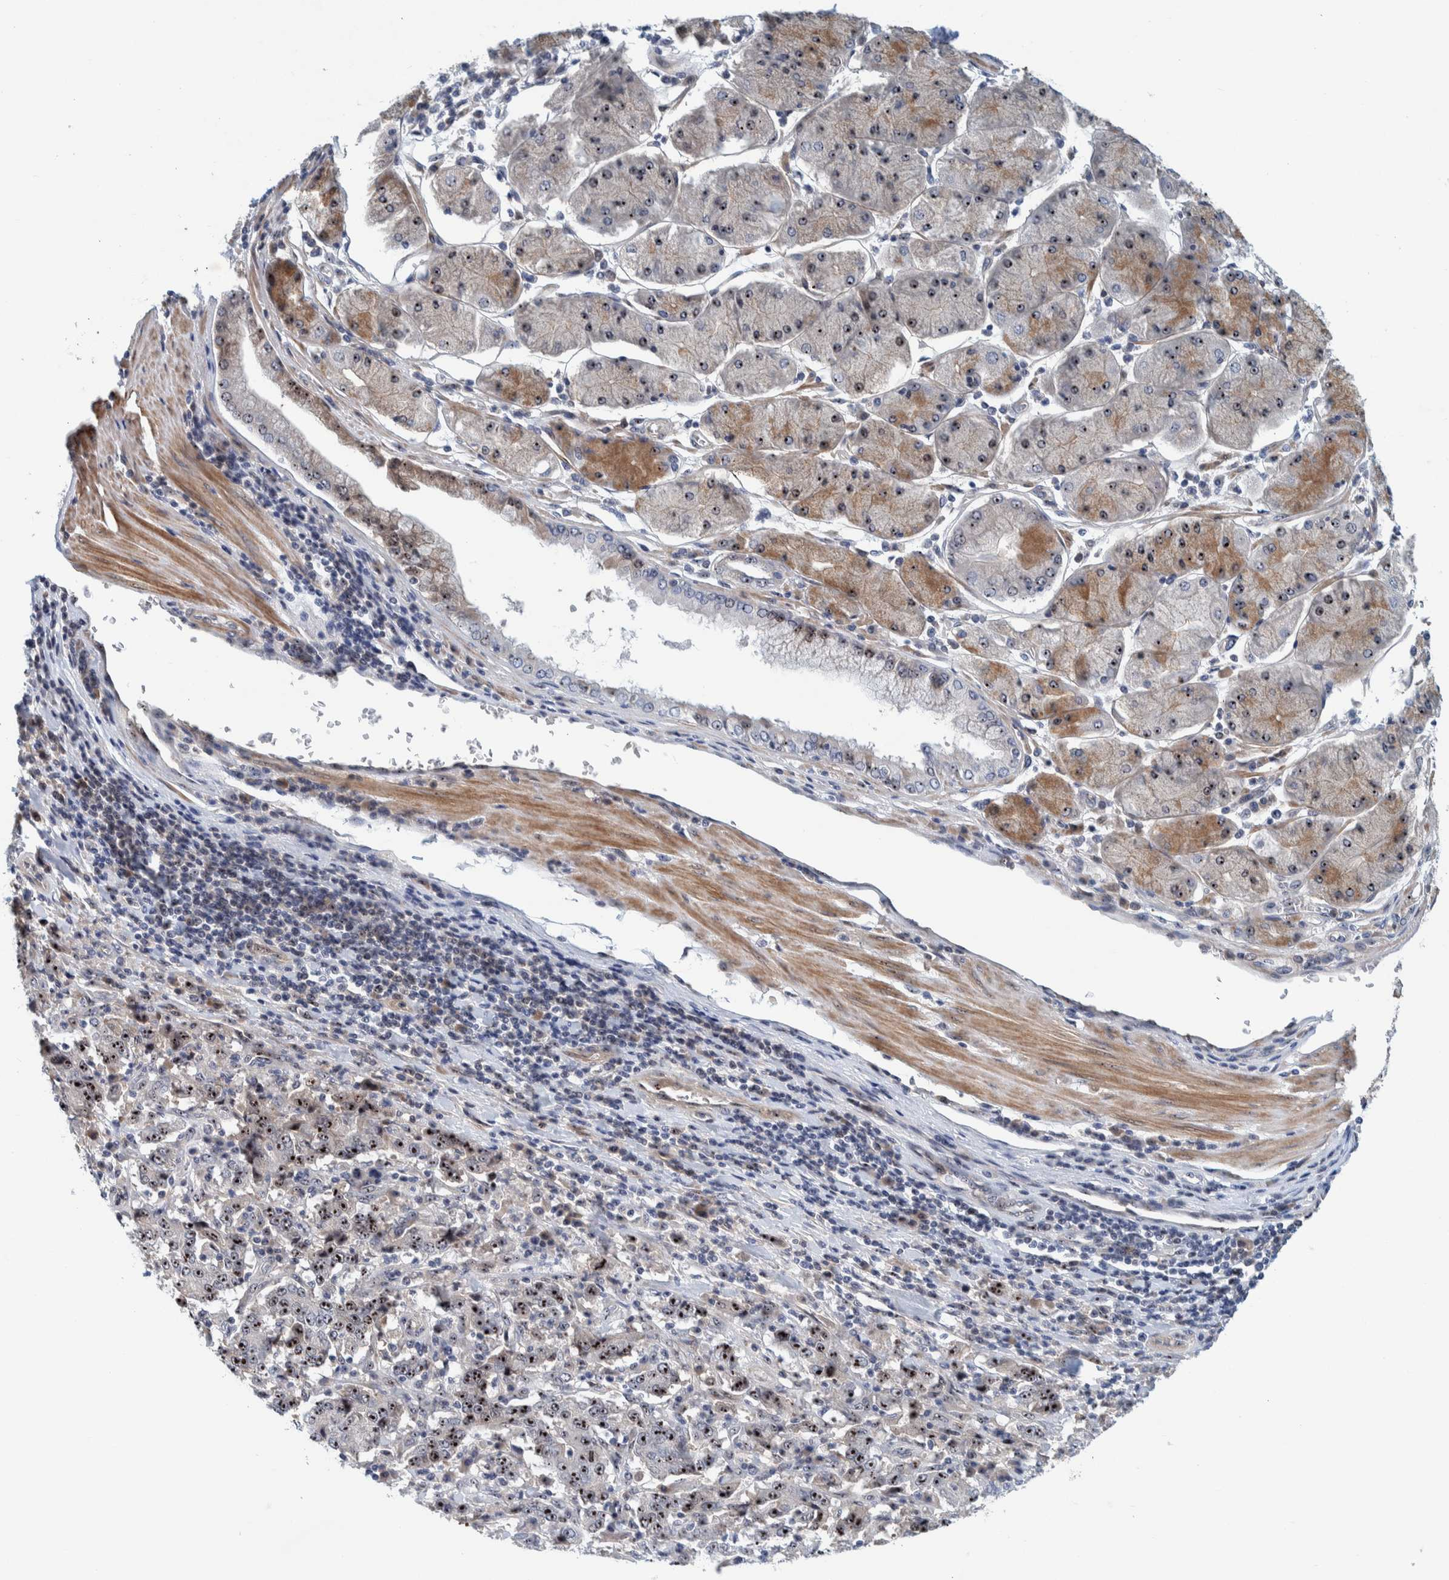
{"staining": {"intensity": "strong", "quantity": ">75%", "location": "nuclear"}, "tissue": "stomach cancer", "cell_type": "Tumor cells", "image_type": "cancer", "snomed": [{"axis": "morphology", "description": "Normal tissue, NOS"}, {"axis": "morphology", "description": "Adenocarcinoma, NOS"}, {"axis": "topography", "description": "Stomach, upper"}, {"axis": "topography", "description": "Stomach"}], "caption": "Human stomach adenocarcinoma stained with a protein marker exhibits strong staining in tumor cells.", "gene": "NOL11", "patient": {"sex": "male", "age": 59}}